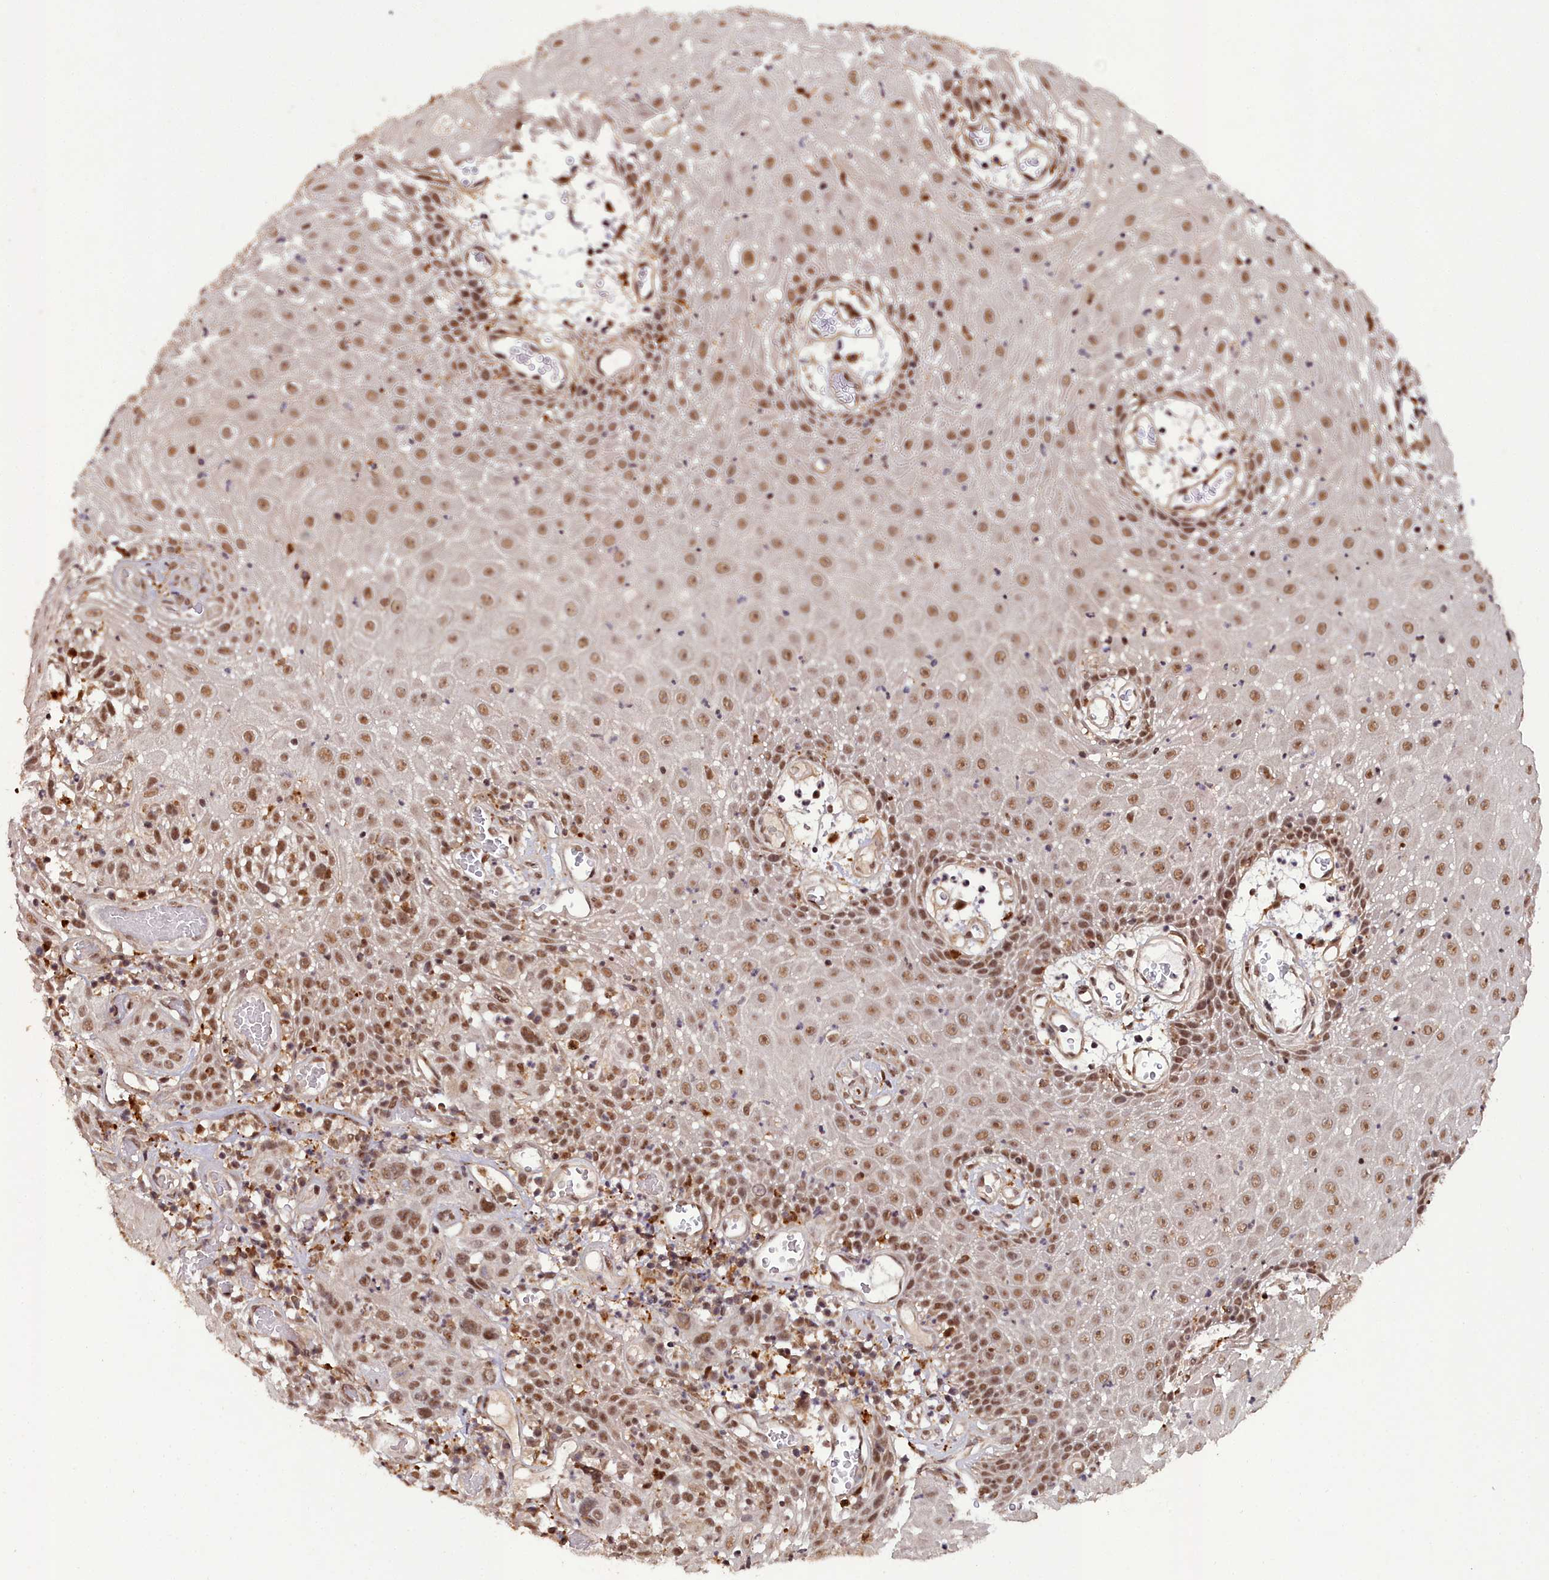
{"staining": {"intensity": "moderate", "quantity": ">75%", "location": "nuclear"}, "tissue": "oral mucosa", "cell_type": "Squamous epithelial cells", "image_type": "normal", "snomed": [{"axis": "morphology", "description": "Normal tissue, NOS"}, {"axis": "topography", "description": "Skeletal muscle"}, {"axis": "topography", "description": "Oral tissue"}, {"axis": "topography", "description": "Salivary gland"}, {"axis": "topography", "description": "Peripheral nerve tissue"}], "caption": "Moderate nuclear staining for a protein is seen in approximately >75% of squamous epithelial cells of normal oral mucosa using immunohistochemistry.", "gene": "CXXC1", "patient": {"sex": "male", "age": 54}}